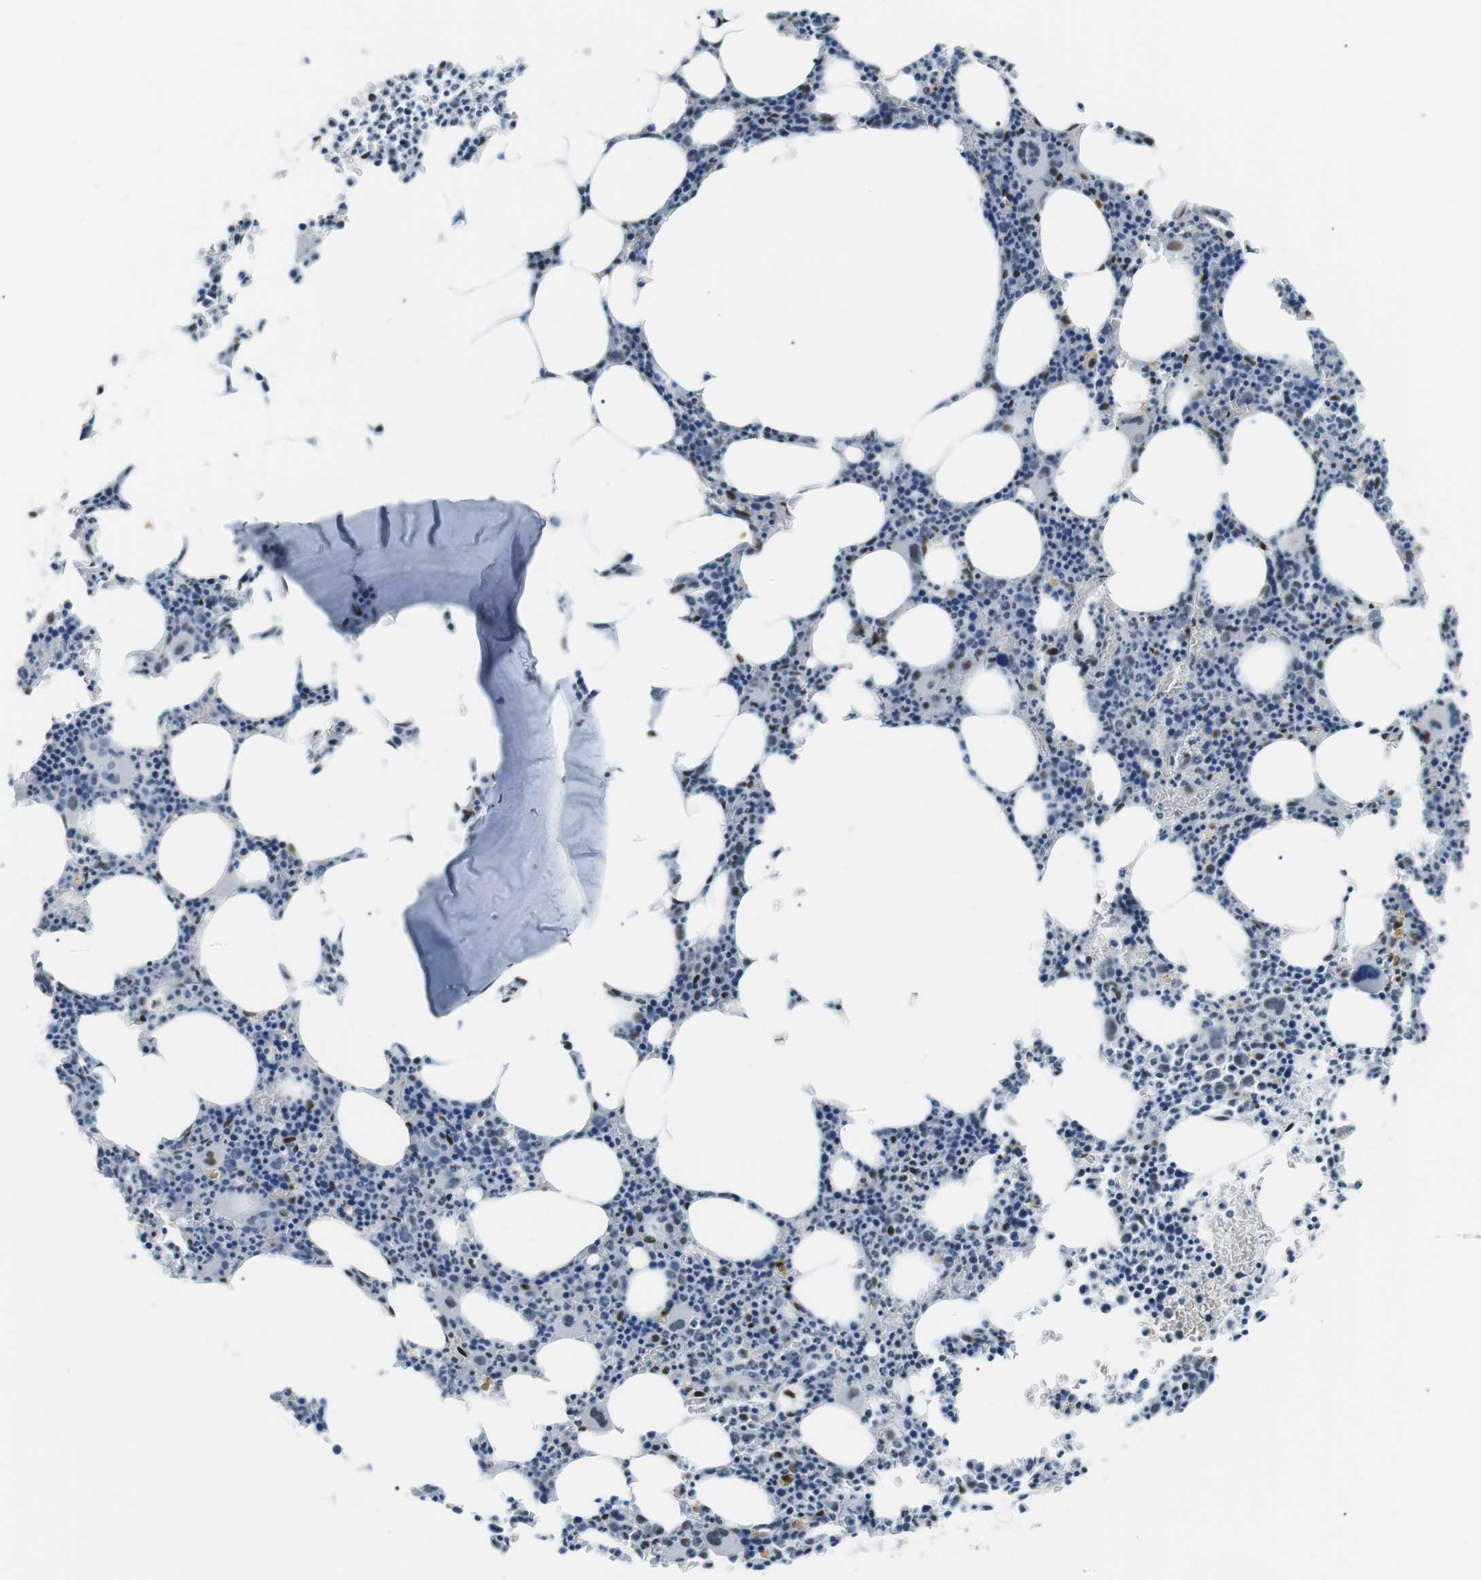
{"staining": {"intensity": "strong", "quantity": "25%-75%", "location": "nuclear"}, "tissue": "bone marrow", "cell_type": "Hematopoietic cells", "image_type": "normal", "snomed": [{"axis": "morphology", "description": "Normal tissue, NOS"}, {"axis": "morphology", "description": "Inflammation, NOS"}, {"axis": "topography", "description": "Bone marrow"}], "caption": "A micrograph of bone marrow stained for a protein demonstrates strong nuclear brown staining in hematopoietic cells.", "gene": "PML", "patient": {"sex": "female", "age": 61}}